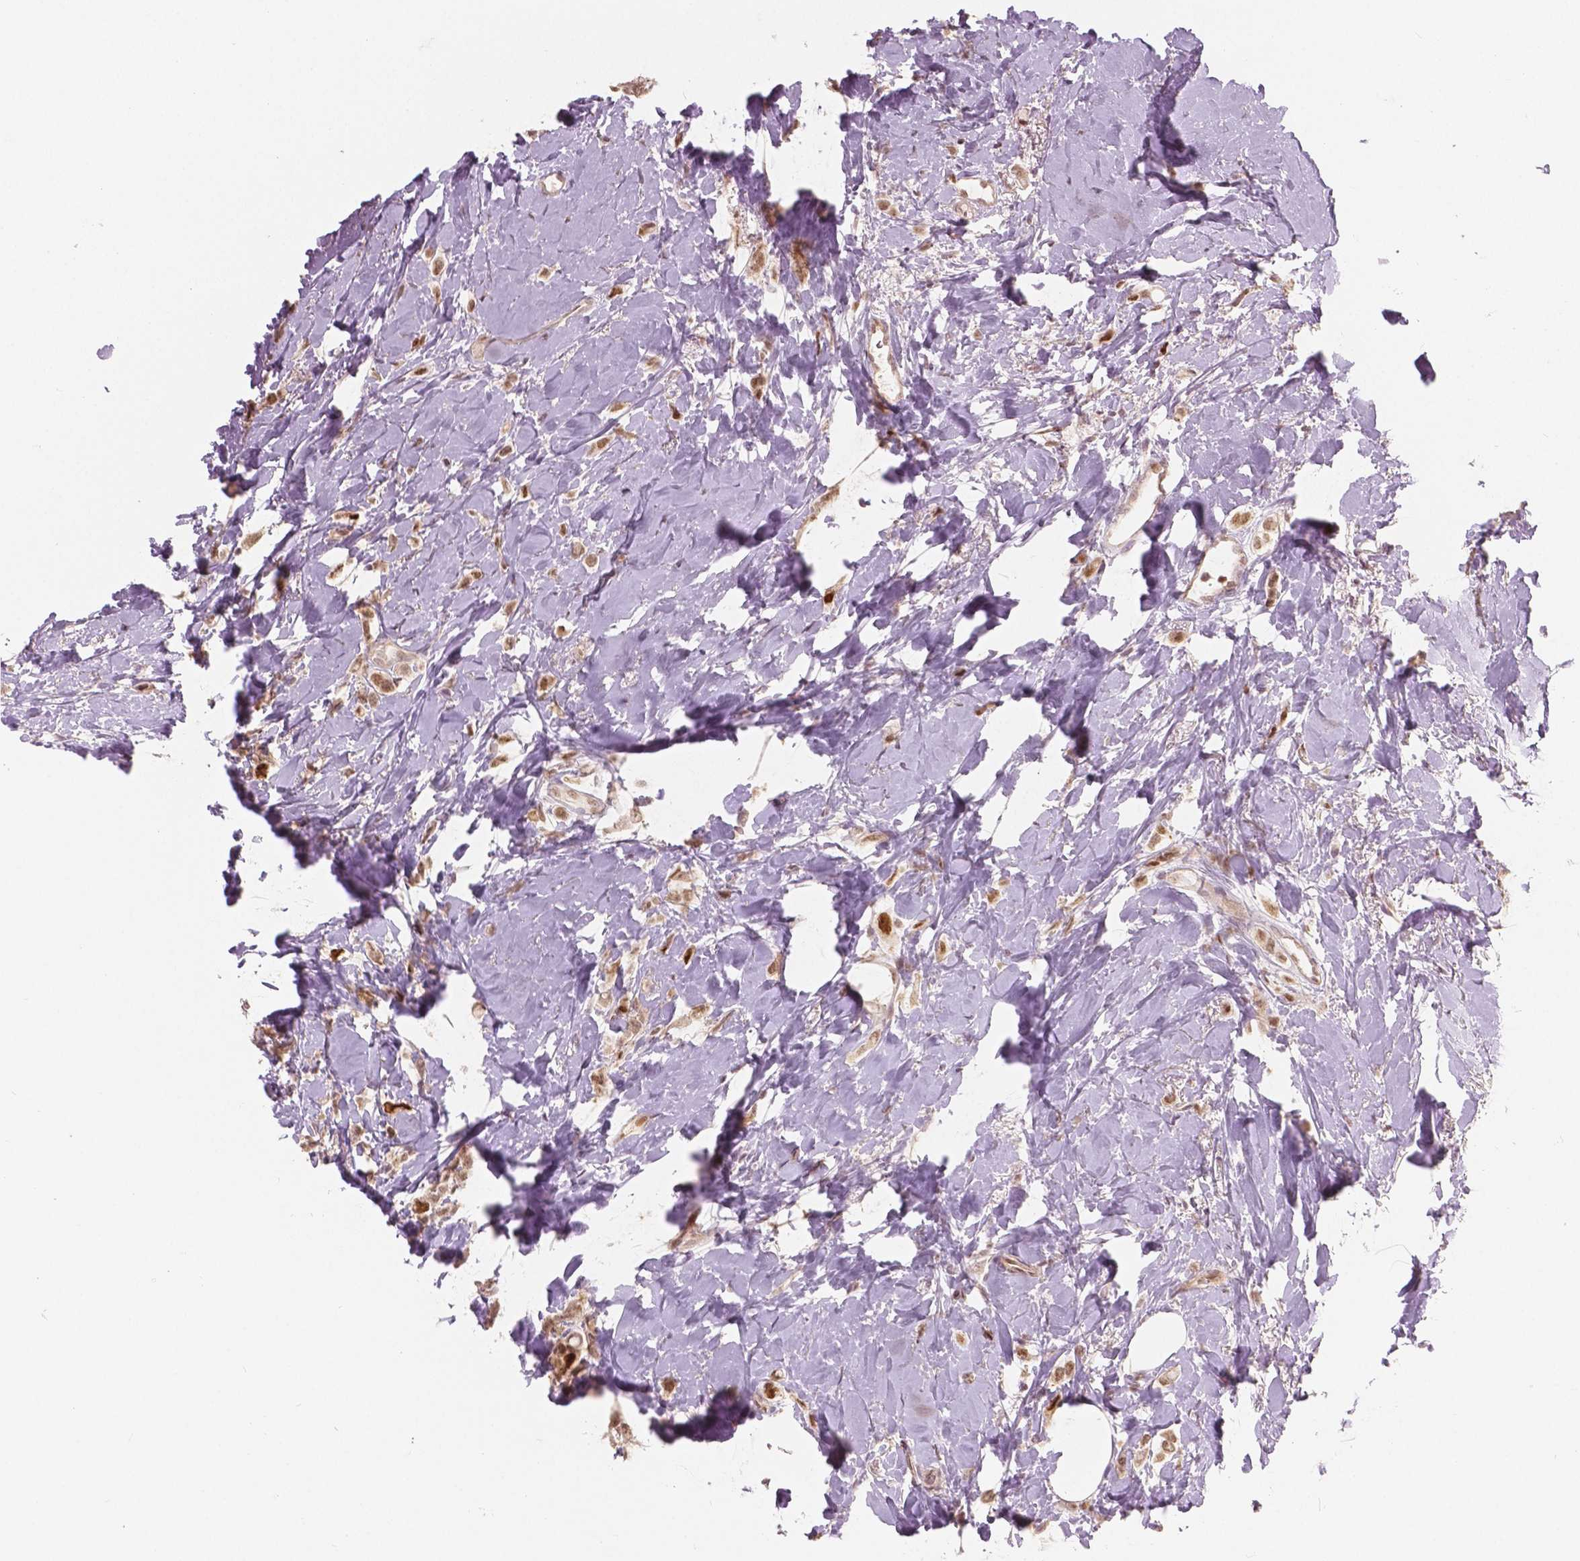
{"staining": {"intensity": "moderate", "quantity": ">75%", "location": "nuclear"}, "tissue": "breast cancer", "cell_type": "Tumor cells", "image_type": "cancer", "snomed": [{"axis": "morphology", "description": "Lobular carcinoma"}, {"axis": "topography", "description": "Breast"}], "caption": "Lobular carcinoma (breast) stained with a brown dye exhibits moderate nuclear positive staining in approximately >75% of tumor cells.", "gene": "NSD2", "patient": {"sex": "female", "age": 66}}